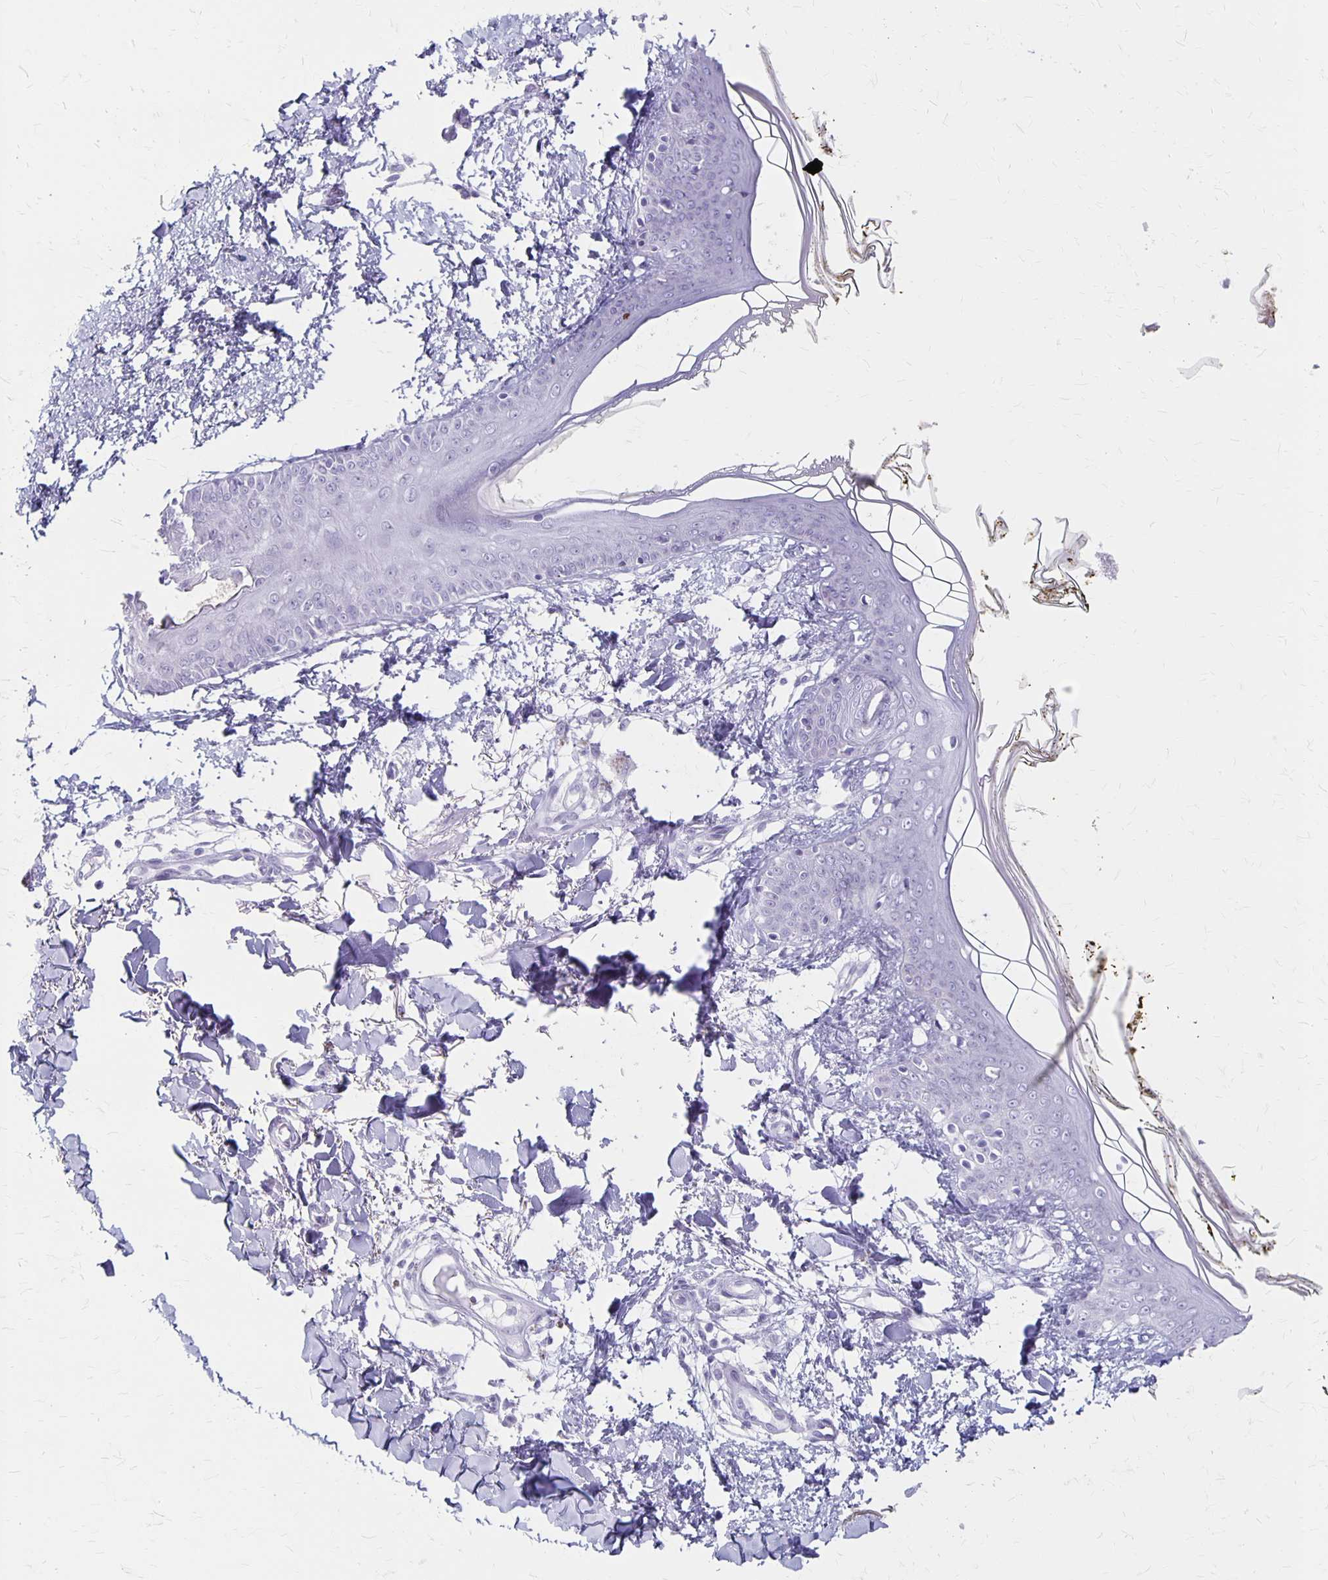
{"staining": {"intensity": "negative", "quantity": "none", "location": "none"}, "tissue": "skin", "cell_type": "Fibroblasts", "image_type": "normal", "snomed": [{"axis": "morphology", "description": "Normal tissue, NOS"}, {"axis": "topography", "description": "Skin"}], "caption": "Immunohistochemical staining of normal human skin demonstrates no significant expression in fibroblasts. The staining is performed using DAB (3,3'-diaminobenzidine) brown chromogen with nuclei counter-stained in using hematoxylin.", "gene": "MAGEC2", "patient": {"sex": "female", "age": 34}}